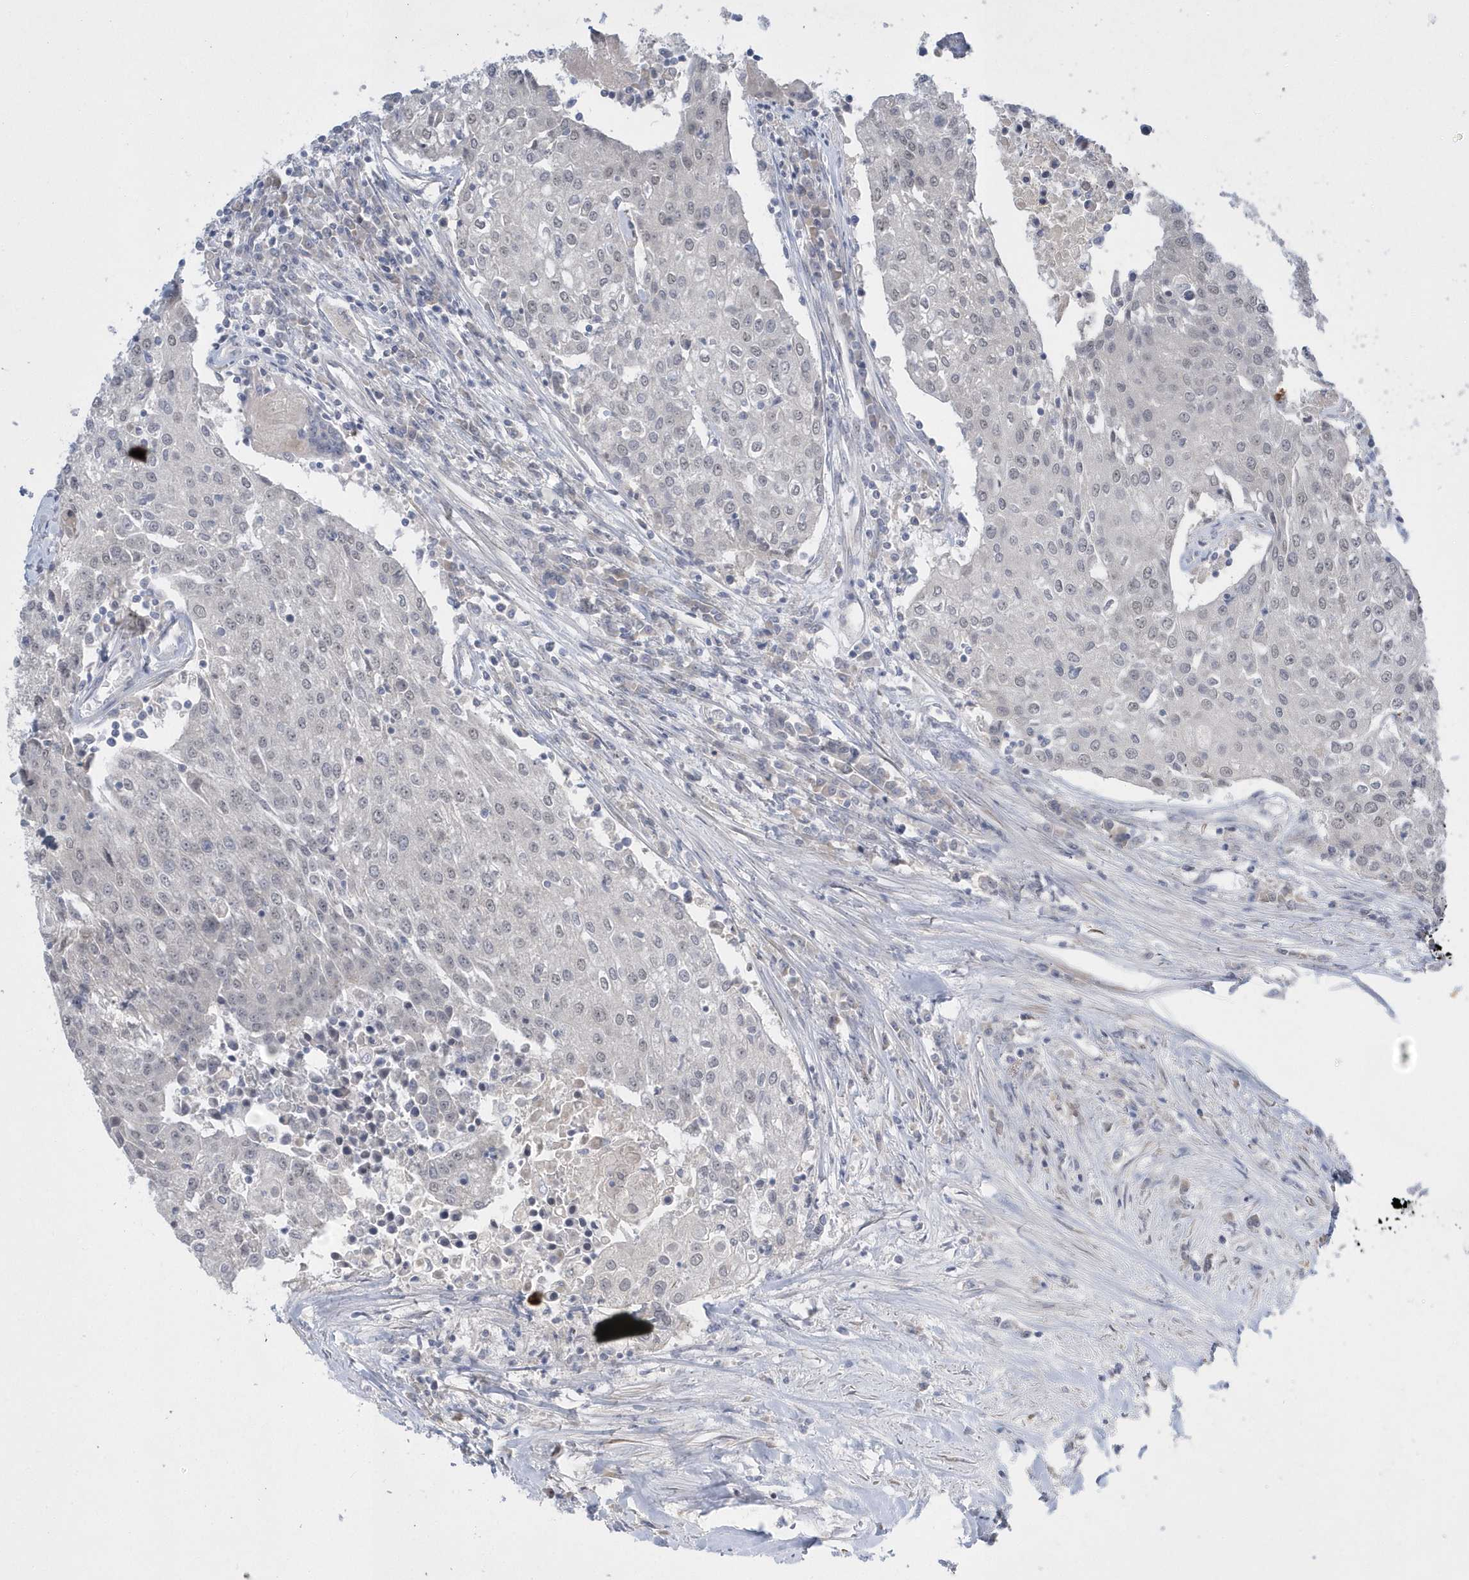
{"staining": {"intensity": "negative", "quantity": "none", "location": "none"}, "tissue": "urothelial cancer", "cell_type": "Tumor cells", "image_type": "cancer", "snomed": [{"axis": "morphology", "description": "Urothelial carcinoma, High grade"}, {"axis": "topography", "description": "Urinary bladder"}], "caption": "An IHC micrograph of urothelial cancer is shown. There is no staining in tumor cells of urothelial cancer.", "gene": "ZC3H12D", "patient": {"sex": "female", "age": 85}}